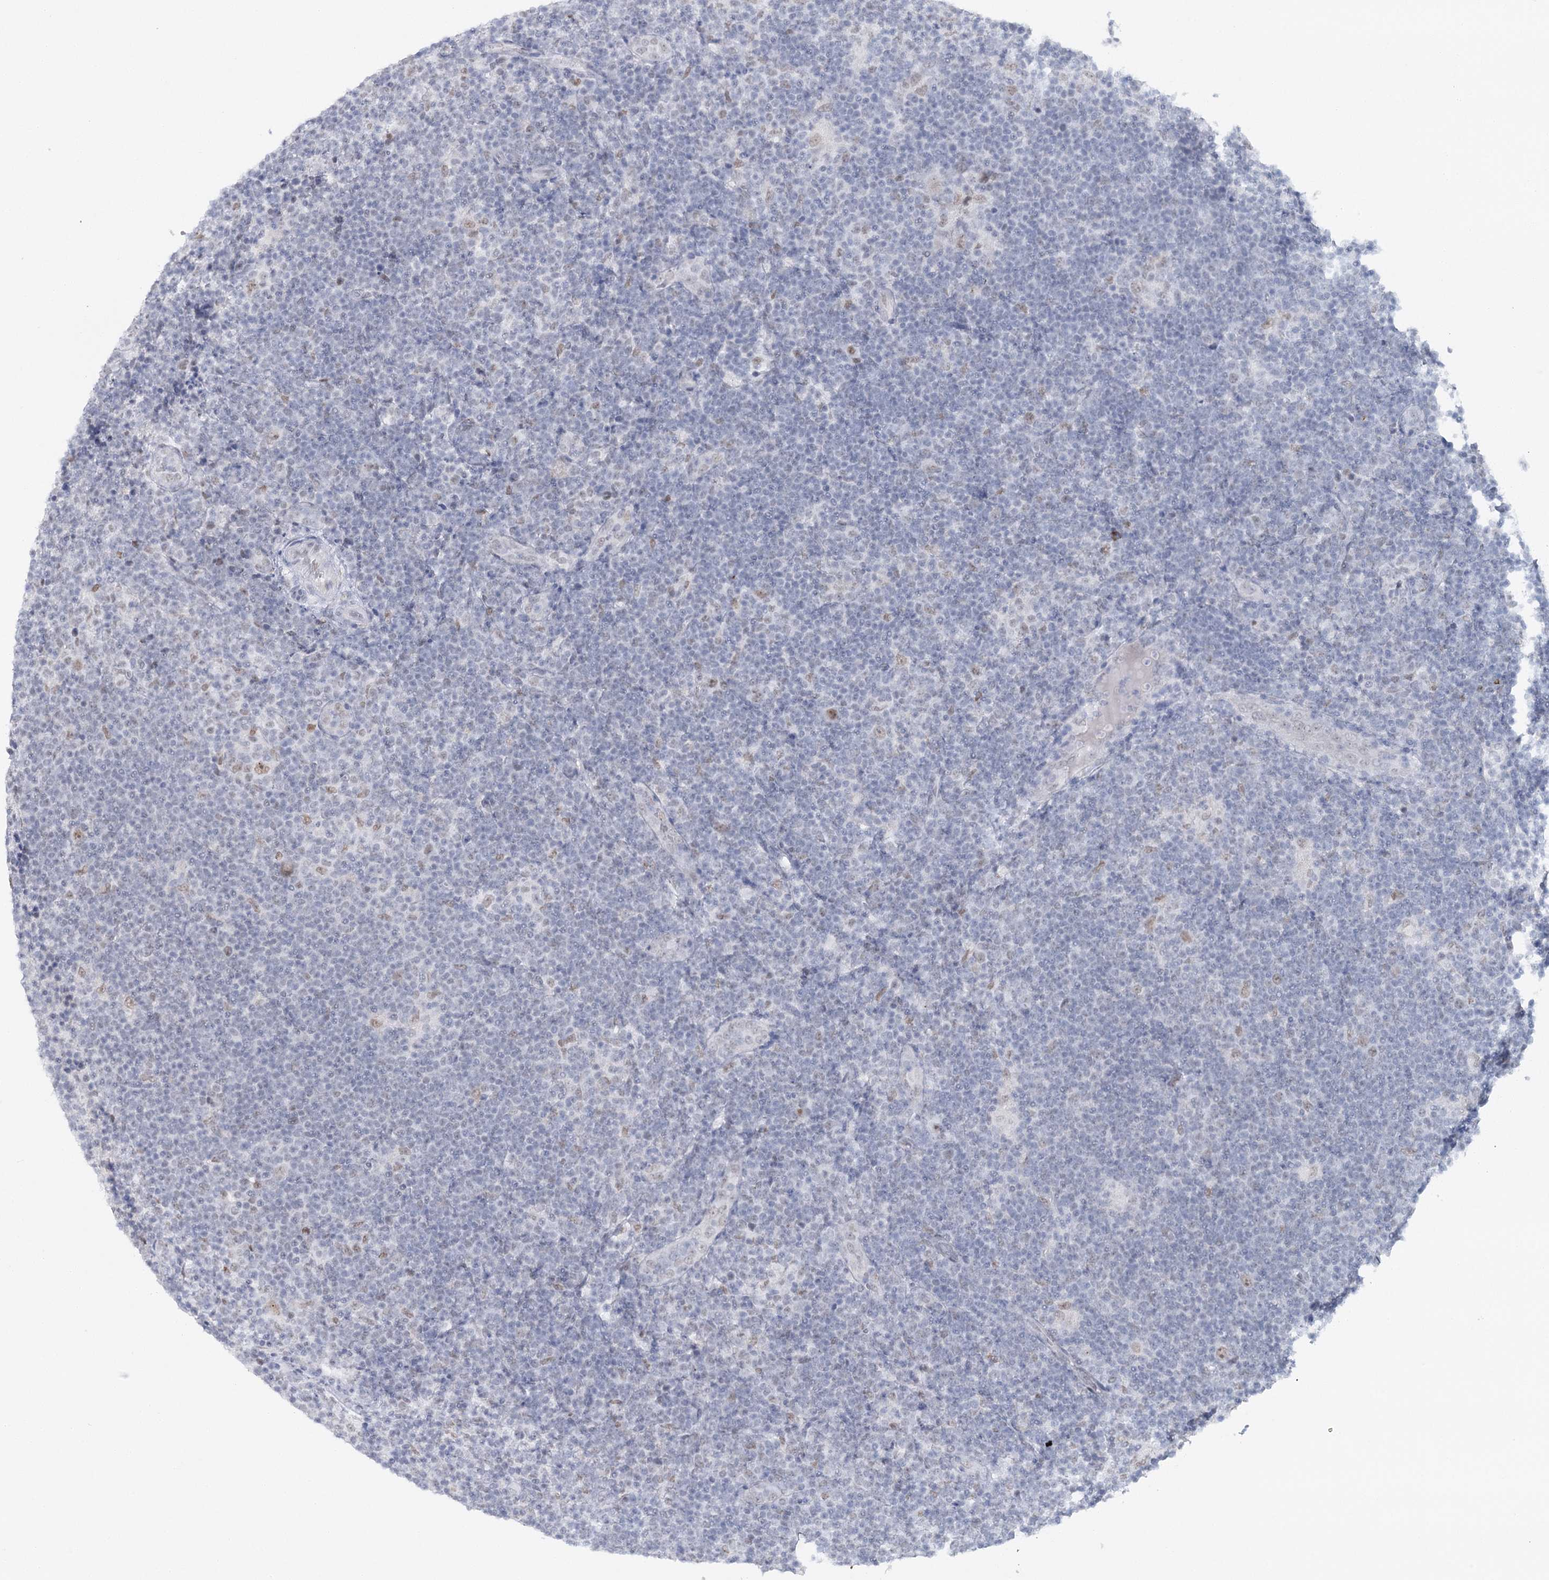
{"staining": {"intensity": "weak", "quantity": ">75%", "location": "nuclear"}, "tissue": "lymphoma", "cell_type": "Tumor cells", "image_type": "cancer", "snomed": [{"axis": "morphology", "description": "Hodgkin's disease, NOS"}, {"axis": "topography", "description": "Lymph node"}], "caption": "A brown stain shows weak nuclear expression of a protein in human Hodgkin's disease tumor cells. (Stains: DAB (3,3'-diaminobenzidine) in brown, nuclei in blue, Microscopy: brightfield microscopy at high magnification).", "gene": "ZC3H8", "patient": {"sex": "female", "age": 57}}